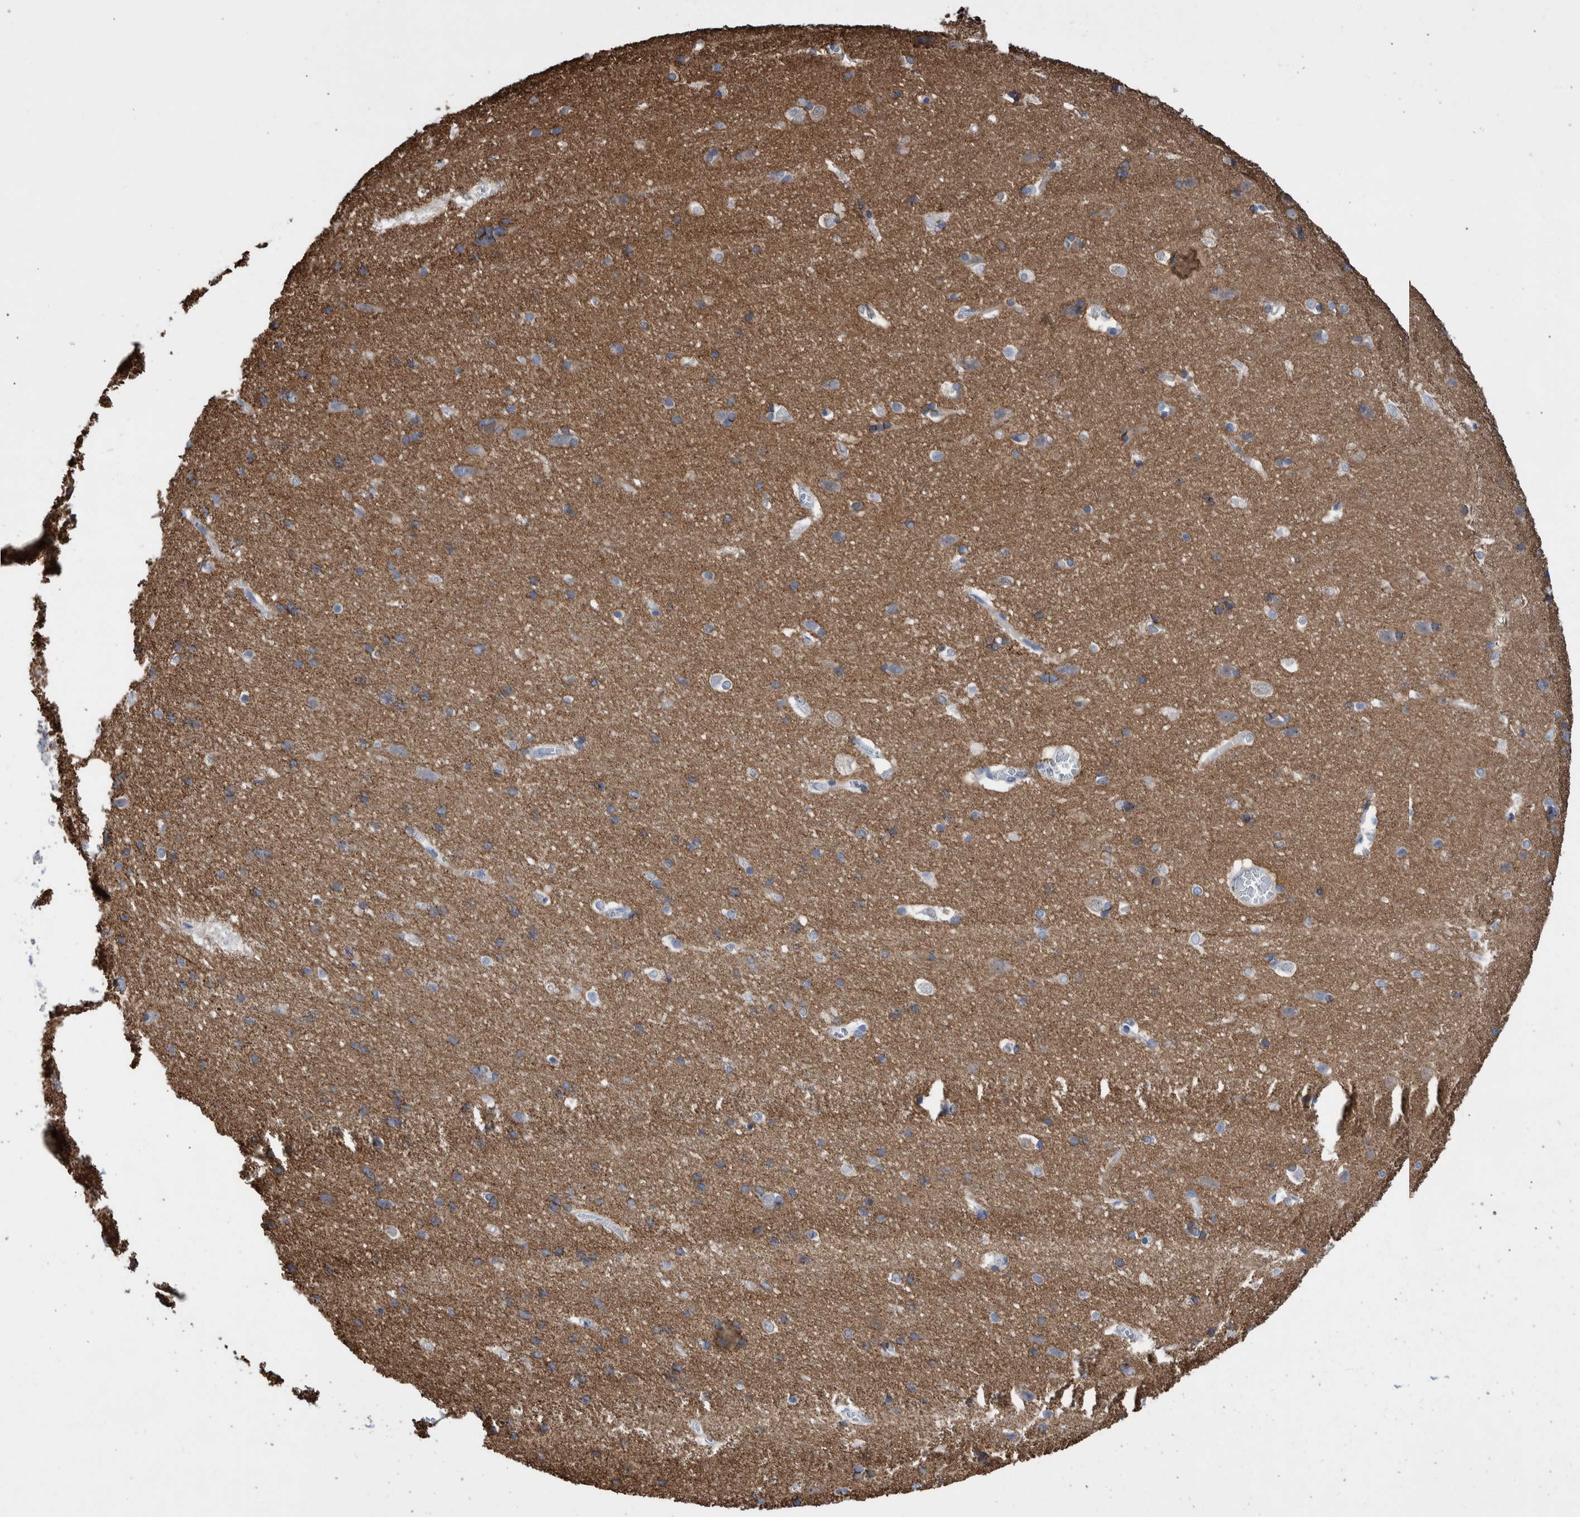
{"staining": {"intensity": "negative", "quantity": "none", "location": "none"}, "tissue": "cerebral cortex", "cell_type": "Endothelial cells", "image_type": "normal", "snomed": [{"axis": "morphology", "description": "Normal tissue, NOS"}, {"axis": "topography", "description": "Cerebral cortex"}], "caption": "An IHC micrograph of unremarkable cerebral cortex is shown. There is no staining in endothelial cells of cerebral cortex.", "gene": "PPP3CC", "patient": {"sex": "male", "age": 54}}